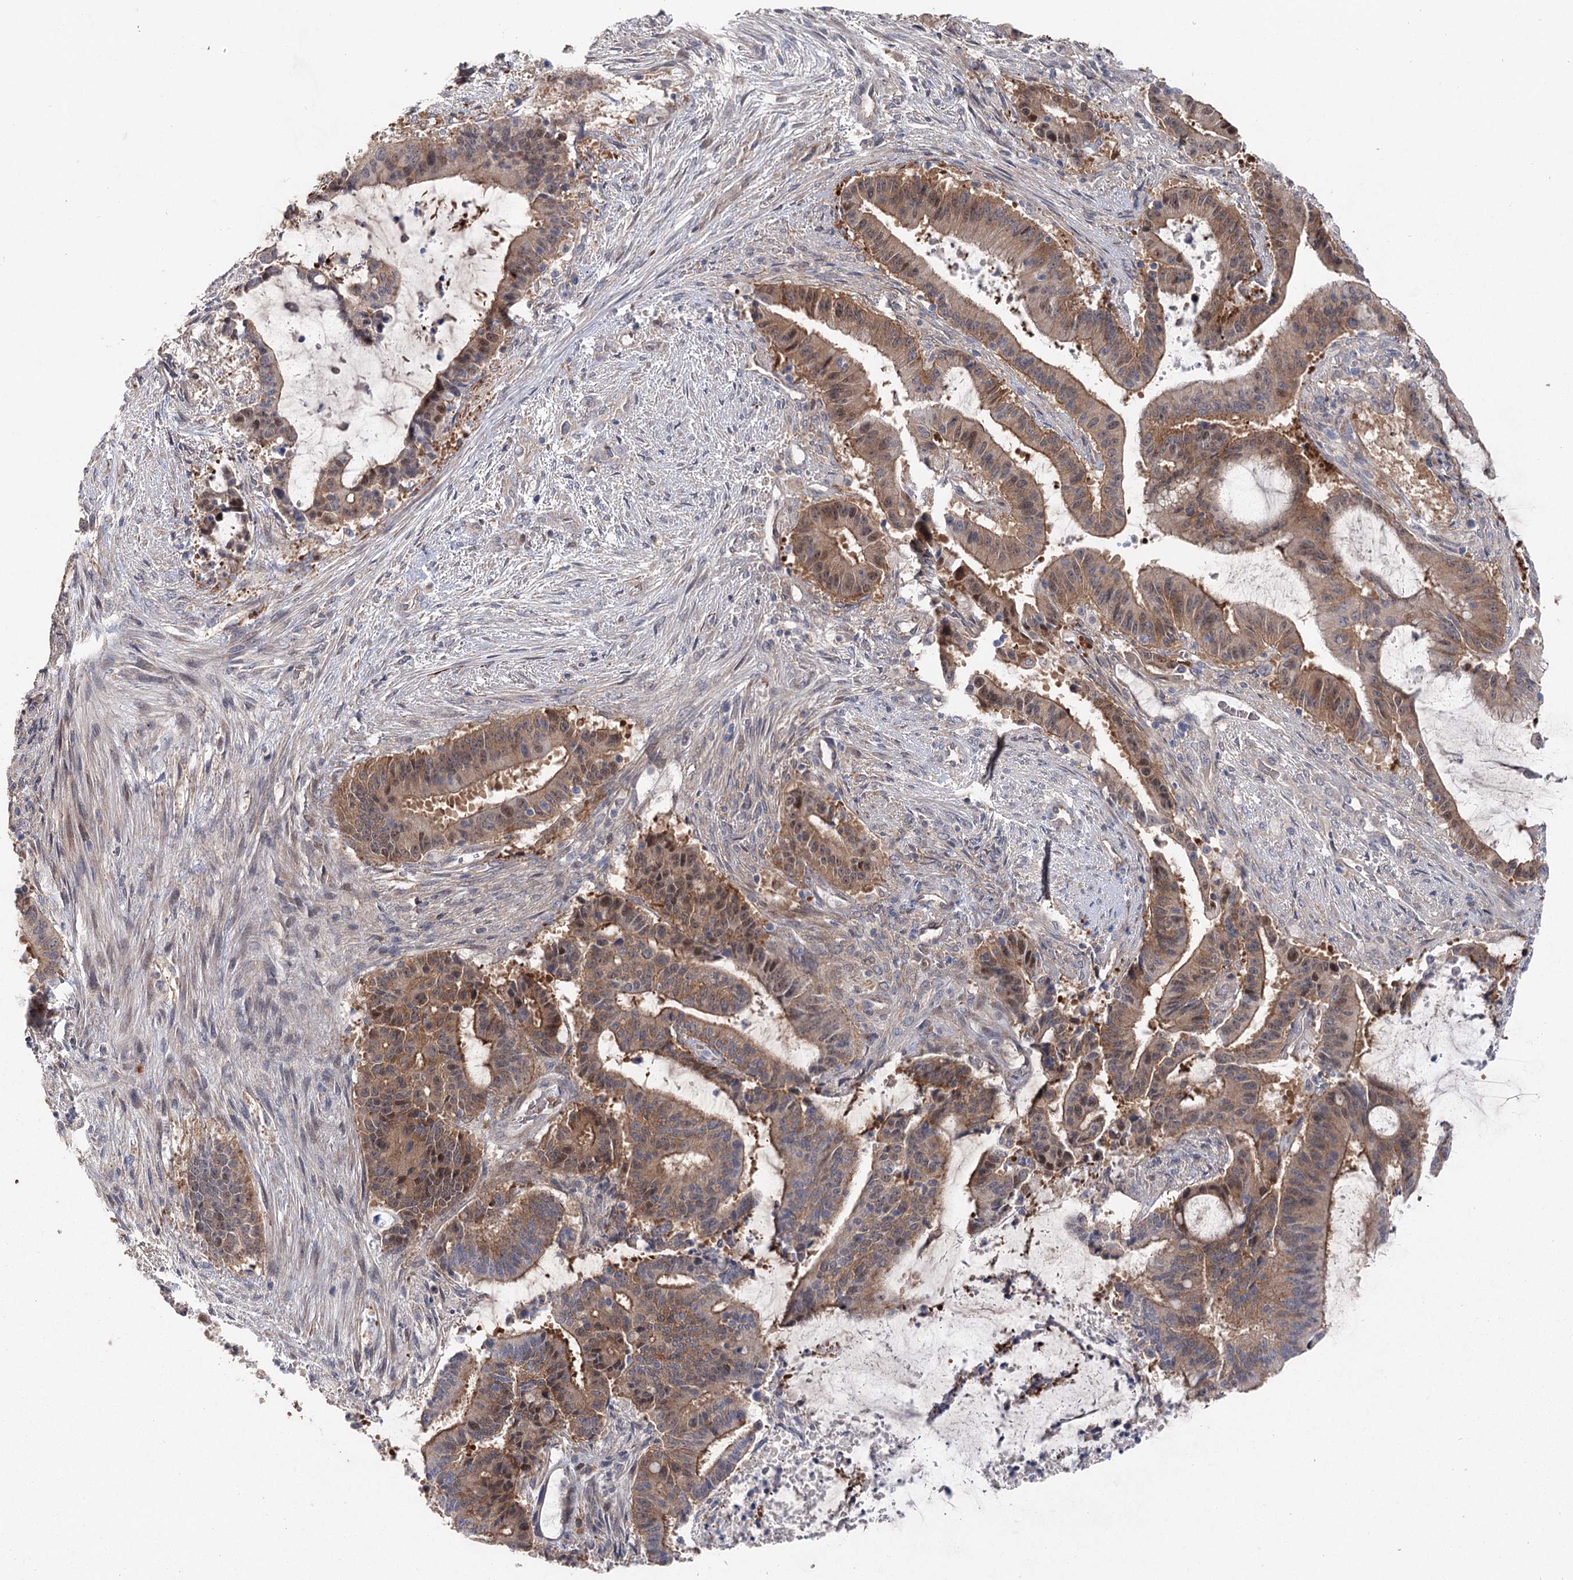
{"staining": {"intensity": "moderate", "quantity": ">75%", "location": "cytoplasmic/membranous"}, "tissue": "liver cancer", "cell_type": "Tumor cells", "image_type": "cancer", "snomed": [{"axis": "morphology", "description": "Normal tissue, NOS"}, {"axis": "morphology", "description": "Cholangiocarcinoma"}, {"axis": "topography", "description": "Liver"}, {"axis": "topography", "description": "Peripheral nerve tissue"}], "caption": "A histopathology image of human liver cholangiocarcinoma stained for a protein reveals moderate cytoplasmic/membranous brown staining in tumor cells.", "gene": "MAP3K13", "patient": {"sex": "female", "age": 73}}